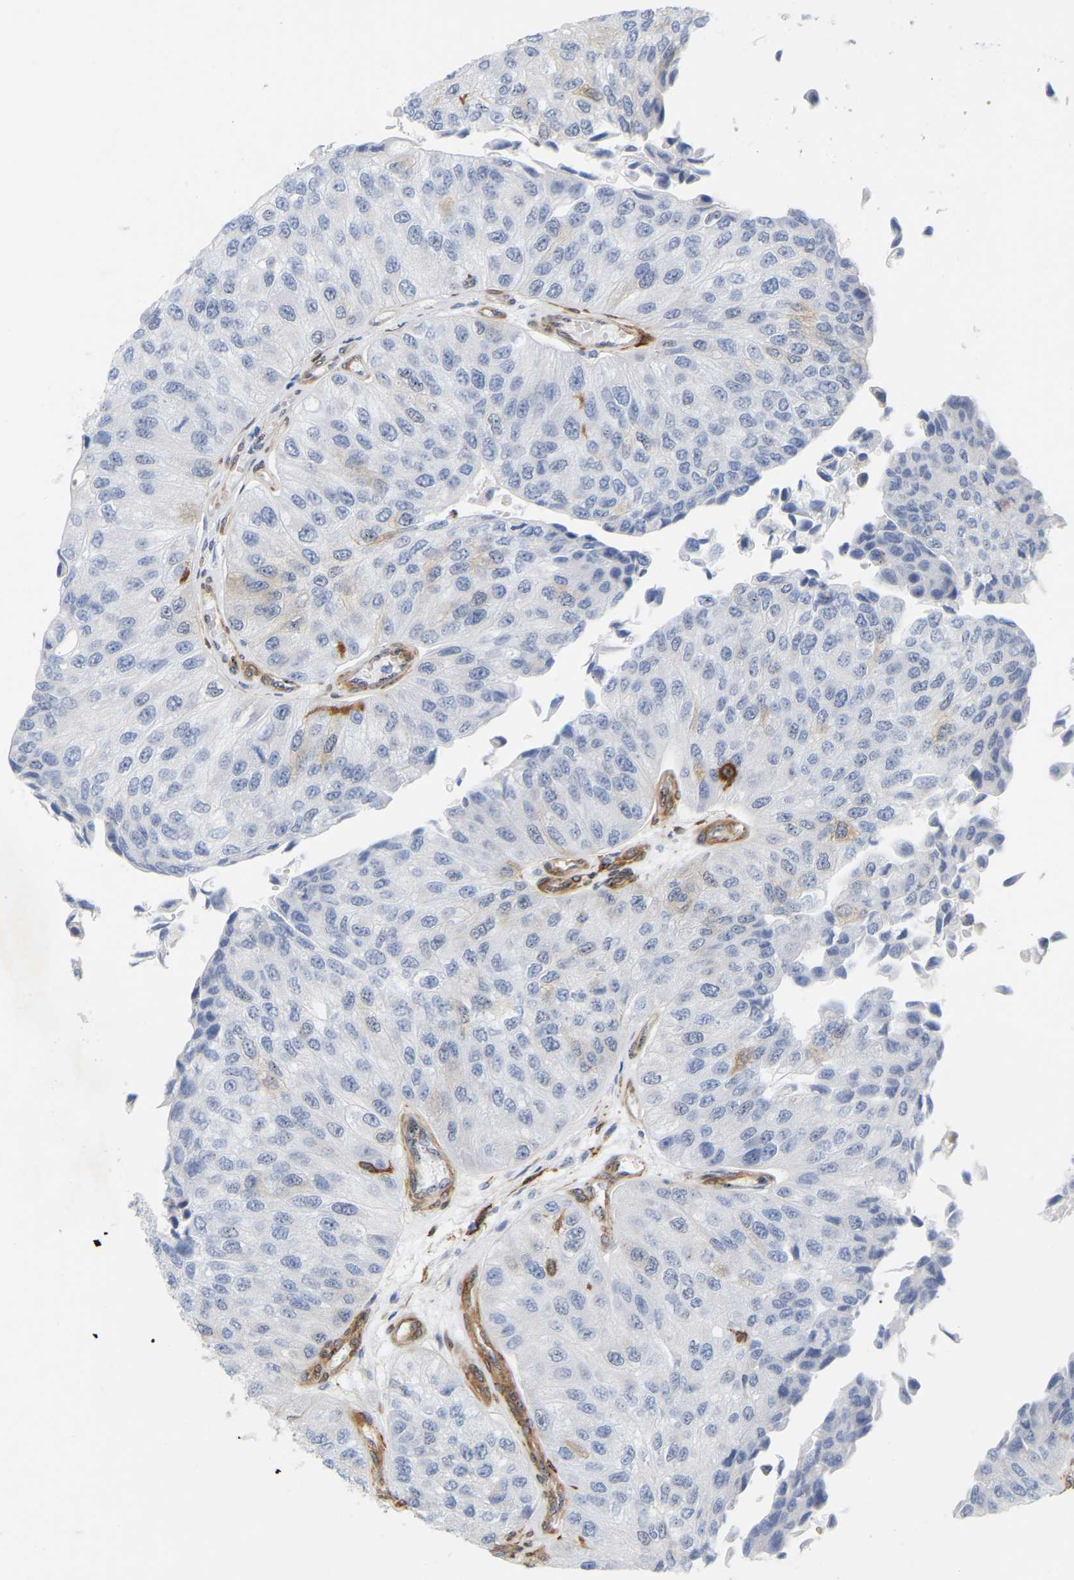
{"staining": {"intensity": "negative", "quantity": "none", "location": "none"}, "tissue": "urothelial cancer", "cell_type": "Tumor cells", "image_type": "cancer", "snomed": [{"axis": "morphology", "description": "Urothelial carcinoma, High grade"}, {"axis": "topography", "description": "Kidney"}, {"axis": "topography", "description": "Urinary bladder"}], "caption": "This is an immunohistochemistry histopathology image of human urothelial cancer. There is no staining in tumor cells.", "gene": "RAPH1", "patient": {"sex": "male", "age": 77}}